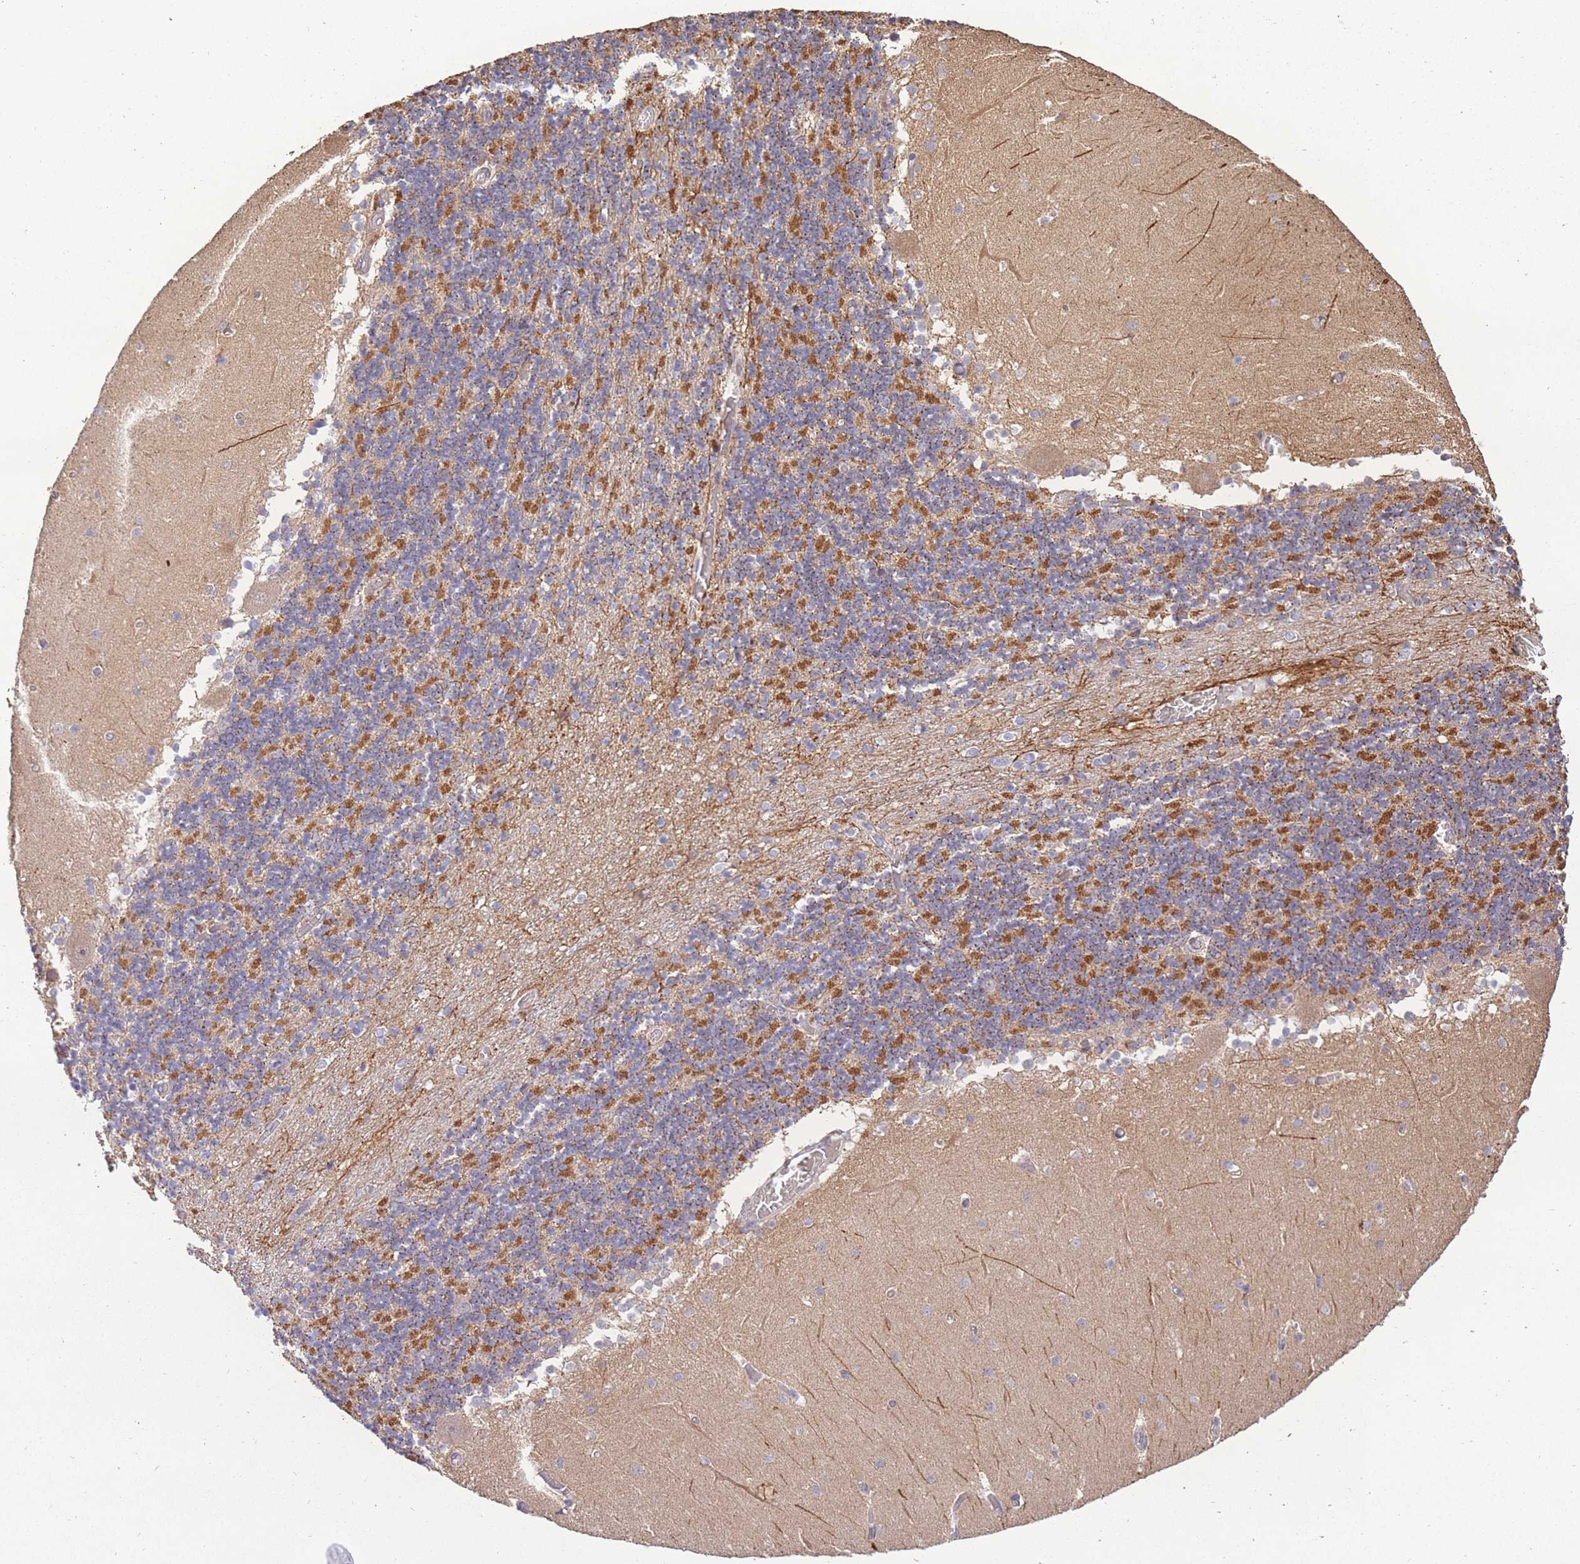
{"staining": {"intensity": "moderate", "quantity": "25%-75%", "location": "cytoplasmic/membranous"}, "tissue": "cerebellum", "cell_type": "Cells in granular layer", "image_type": "normal", "snomed": [{"axis": "morphology", "description": "Normal tissue, NOS"}, {"axis": "topography", "description": "Cerebellum"}], "caption": "A photomicrograph of human cerebellum stained for a protein displays moderate cytoplasmic/membranous brown staining in cells in granular layer.", "gene": "RGS14", "patient": {"sex": "female", "age": 28}}